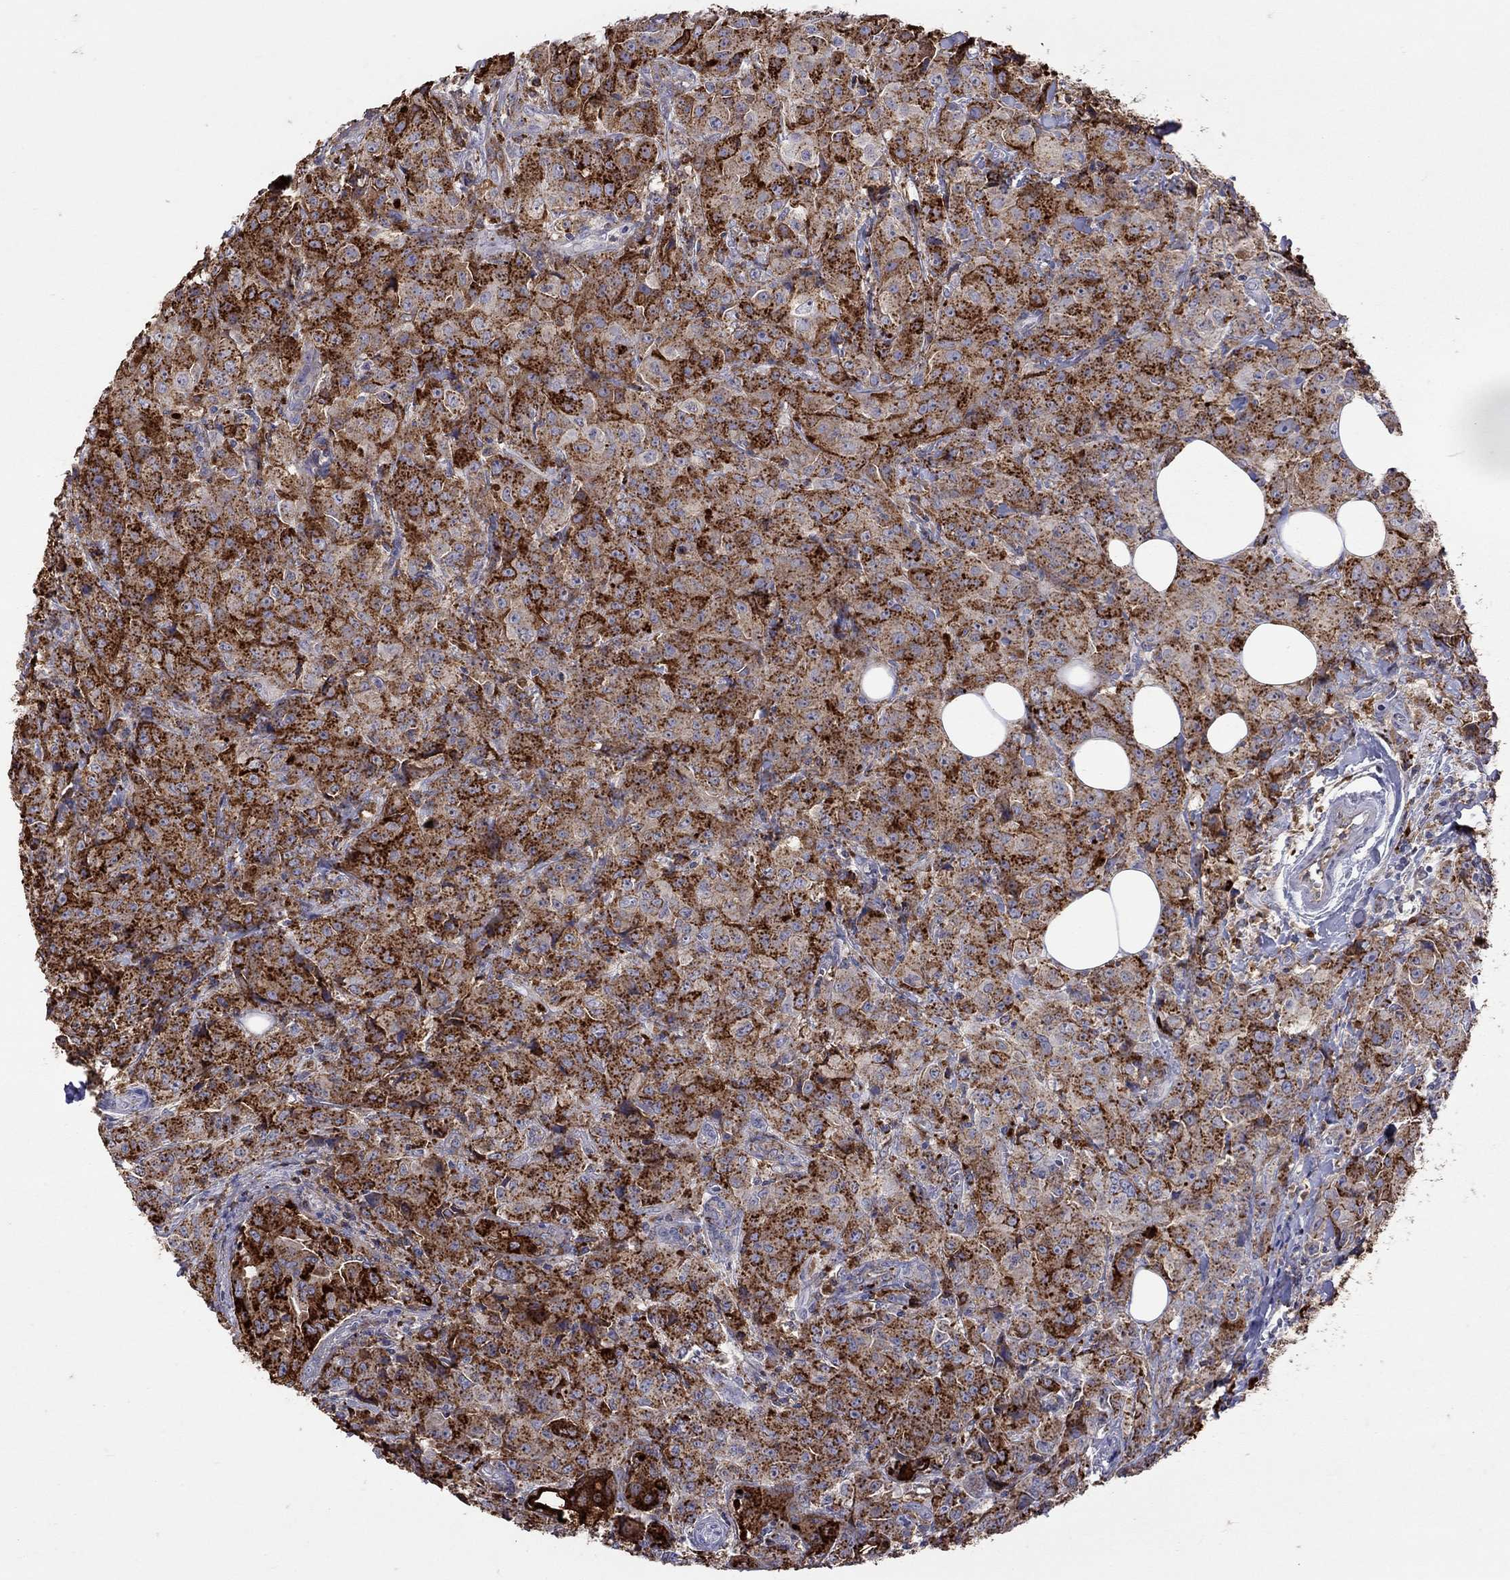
{"staining": {"intensity": "strong", "quantity": ">75%", "location": "cytoplasmic/membranous"}, "tissue": "breast cancer", "cell_type": "Tumor cells", "image_type": "cancer", "snomed": [{"axis": "morphology", "description": "Duct carcinoma"}, {"axis": "topography", "description": "Breast"}], "caption": "This is a histology image of IHC staining of invasive ductal carcinoma (breast), which shows strong expression in the cytoplasmic/membranous of tumor cells.", "gene": "SERPINA3", "patient": {"sex": "female", "age": 43}}